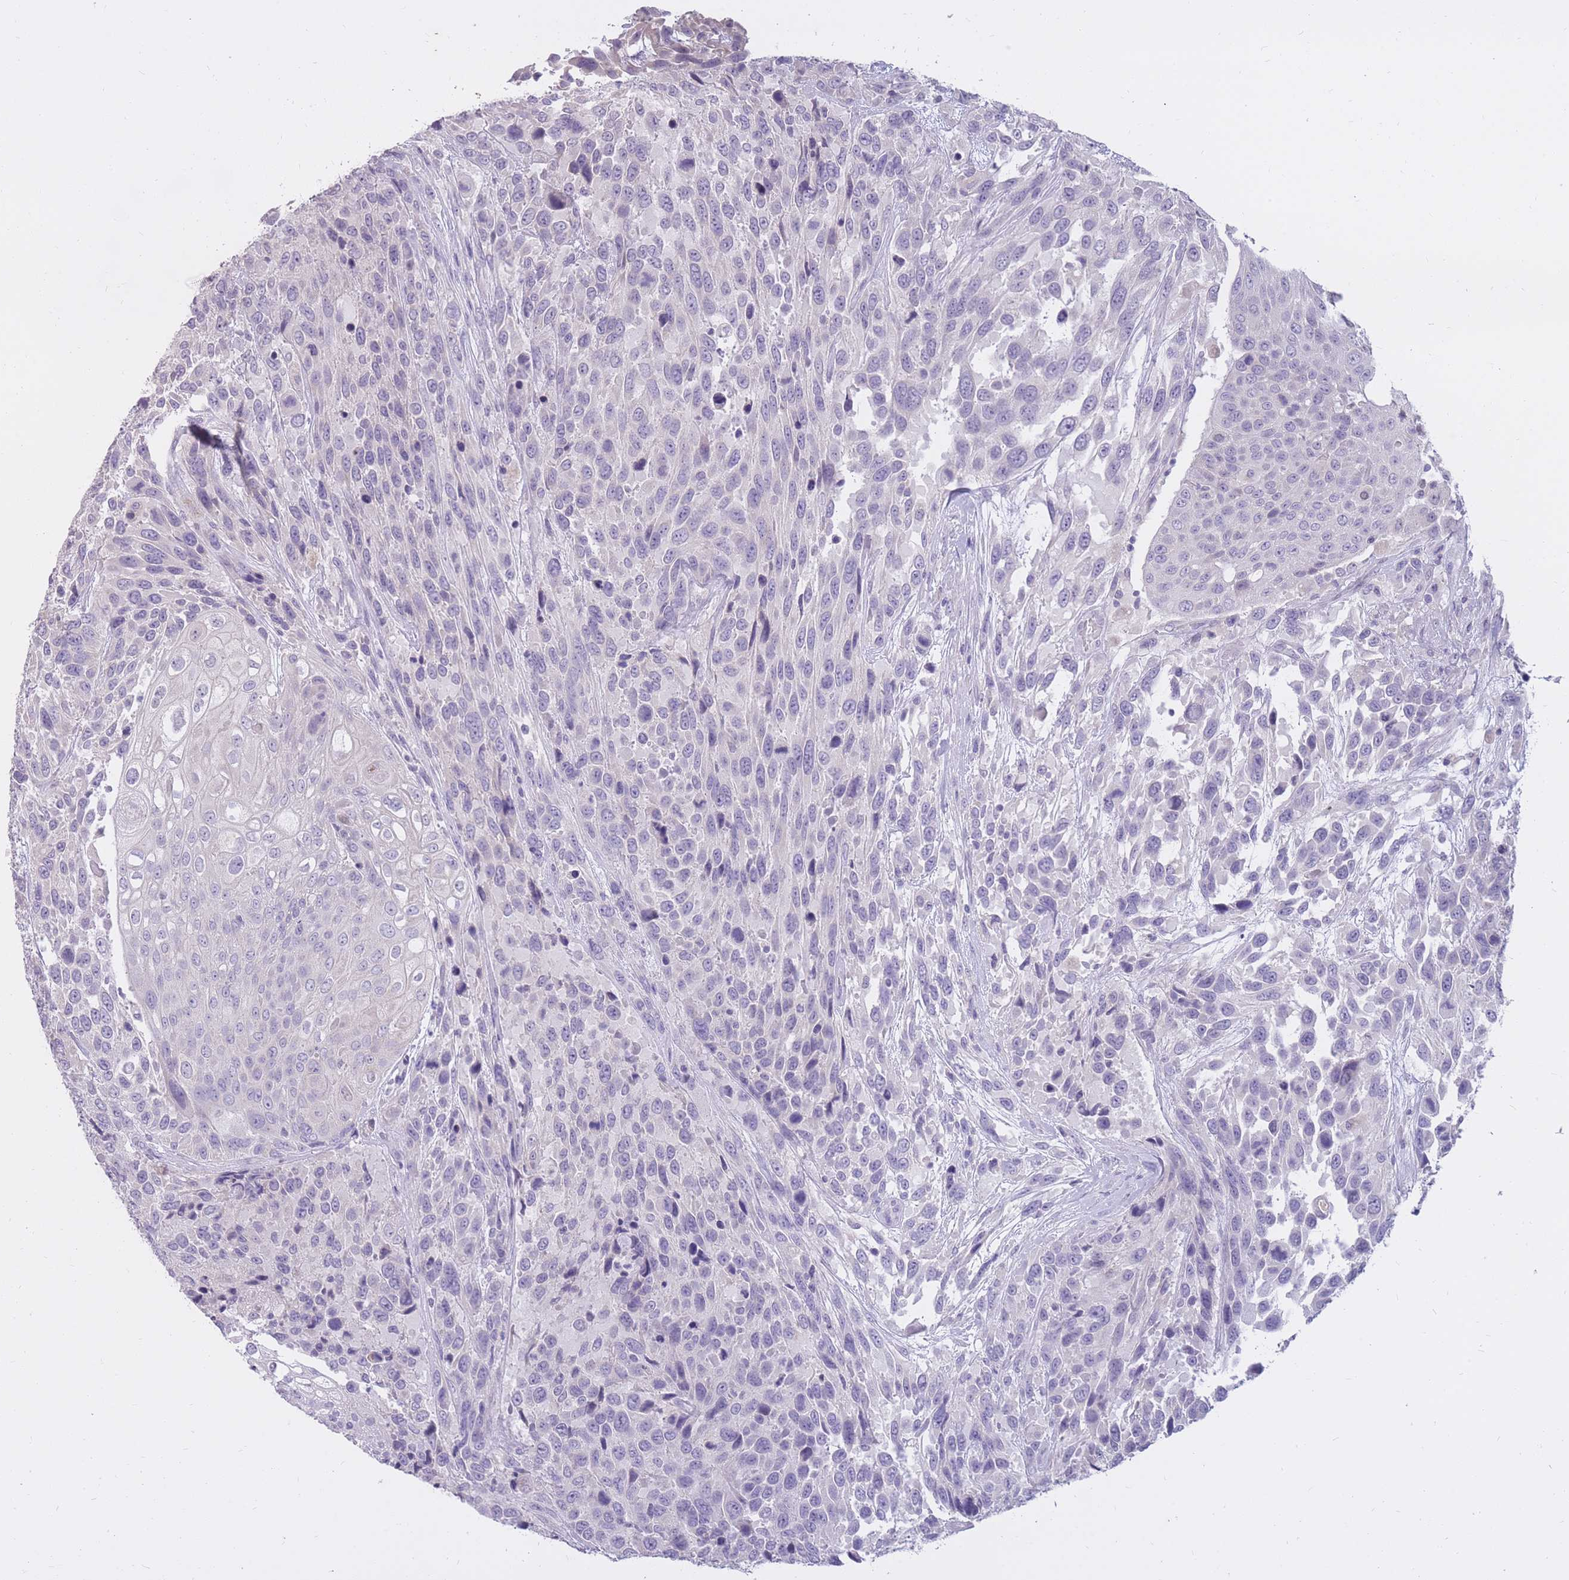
{"staining": {"intensity": "negative", "quantity": "none", "location": "none"}, "tissue": "urothelial cancer", "cell_type": "Tumor cells", "image_type": "cancer", "snomed": [{"axis": "morphology", "description": "Urothelial carcinoma, High grade"}, {"axis": "topography", "description": "Urinary bladder"}], "caption": "This is an immunohistochemistry (IHC) photomicrograph of urothelial carcinoma (high-grade). There is no staining in tumor cells.", "gene": "RNF170", "patient": {"sex": "female", "age": 70}}